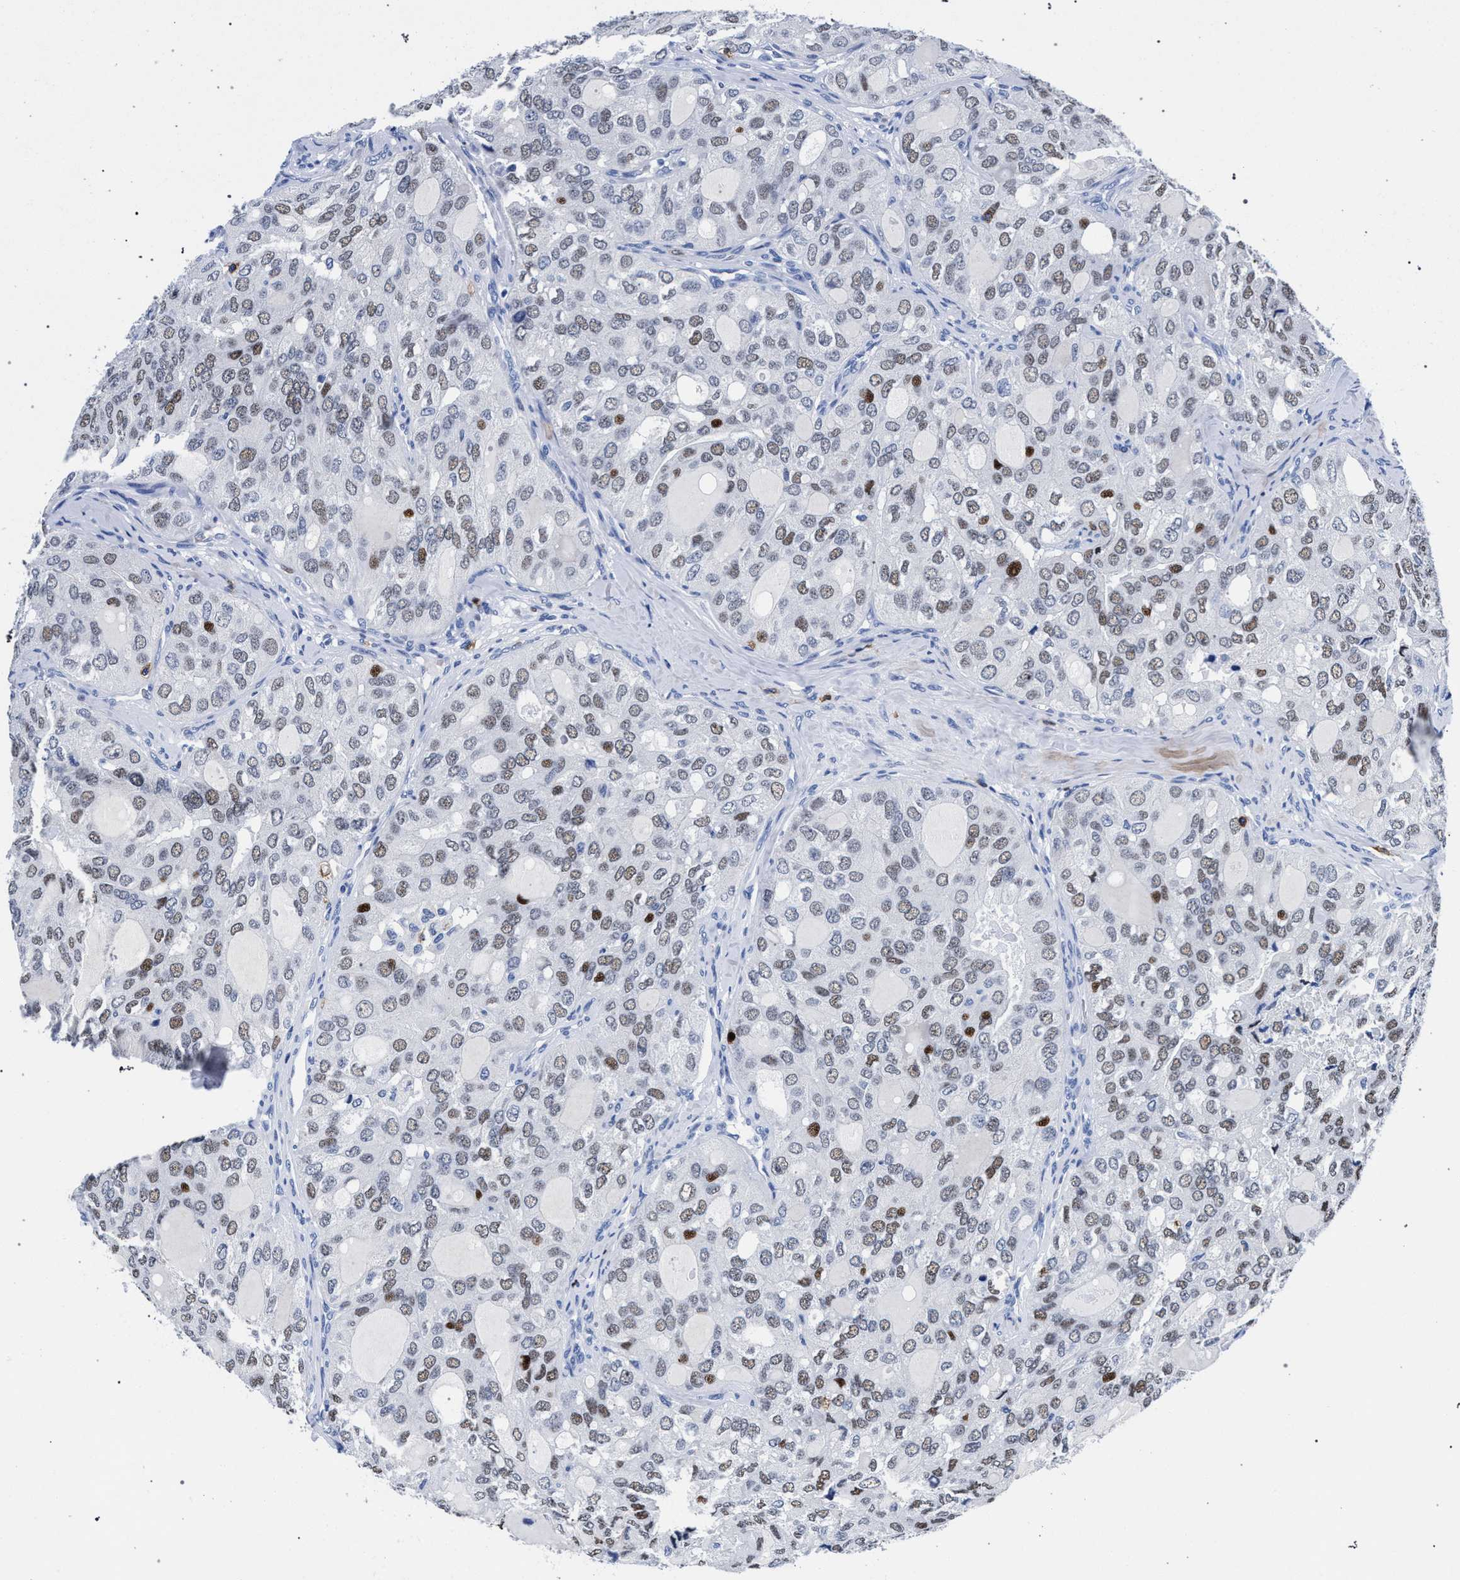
{"staining": {"intensity": "weak", "quantity": ">75%", "location": "nuclear"}, "tissue": "thyroid cancer", "cell_type": "Tumor cells", "image_type": "cancer", "snomed": [{"axis": "morphology", "description": "Follicular adenoma carcinoma, NOS"}, {"axis": "topography", "description": "Thyroid gland"}], "caption": "Immunohistochemical staining of thyroid cancer displays weak nuclear protein positivity in about >75% of tumor cells.", "gene": "KLRK1", "patient": {"sex": "male", "age": 75}}